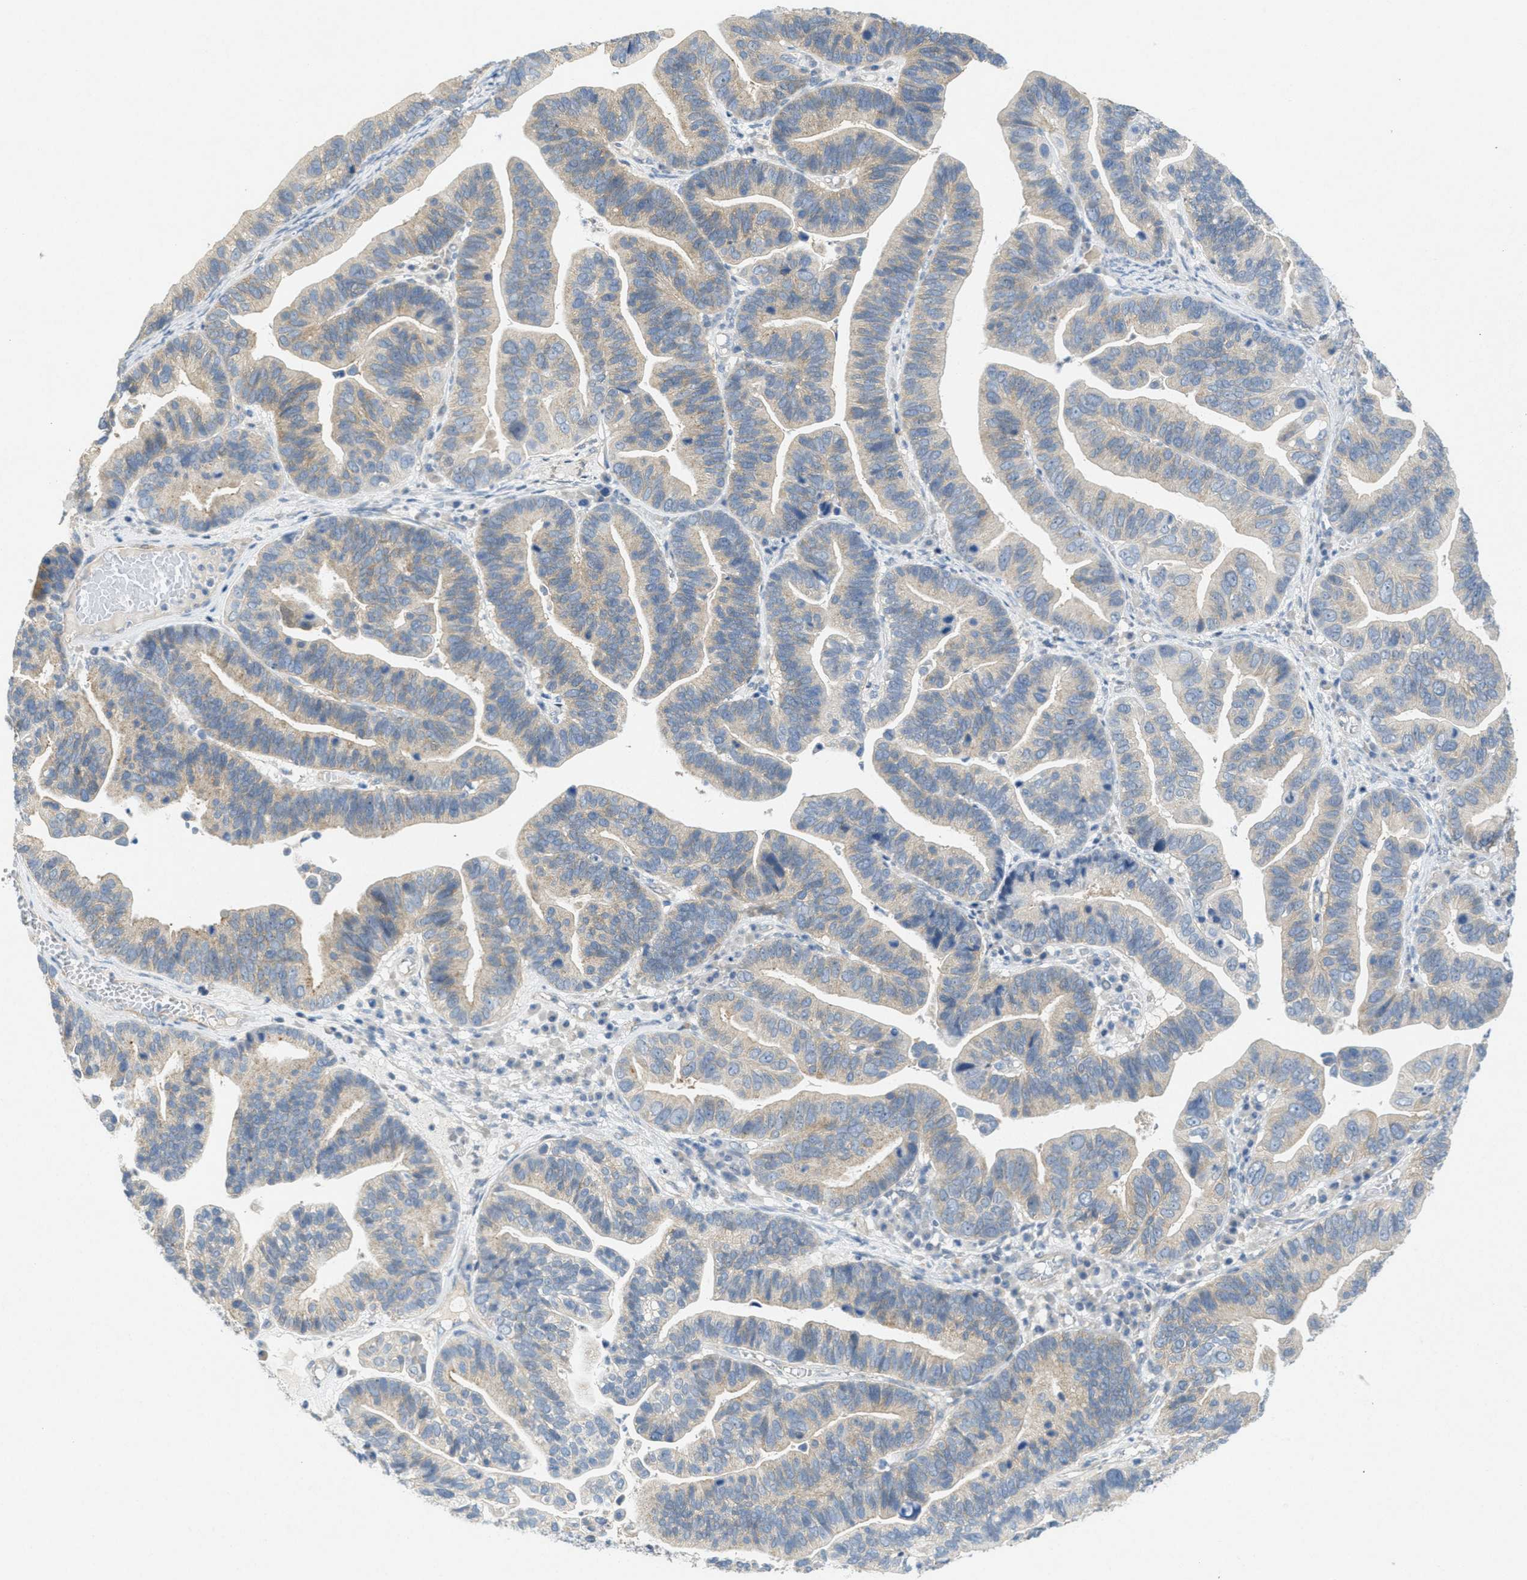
{"staining": {"intensity": "weak", "quantity": "25%-75%", "location": "cytoplasmic/membranous"}, "tissue": "ovarian cancer", "cell_type": "Tumor cells", "image_type": "cancer", "snomed": [{"axis": "morphology", "description": "Cystadenocarcinoma, serous, NOS"}, {"axis": "topography", "description": "Ovary"}], "caption": "Immunohistochemistry histopathology image of ovarian serous cystadenocarcinoma stained for a protein (brown), which reveals low levels of weak cytoplasmic/membranous expression in approximately 25%-75% of tumor cells.", "gene": "ZFYVE9", "patient": {"sex": "female", "age": 56}}